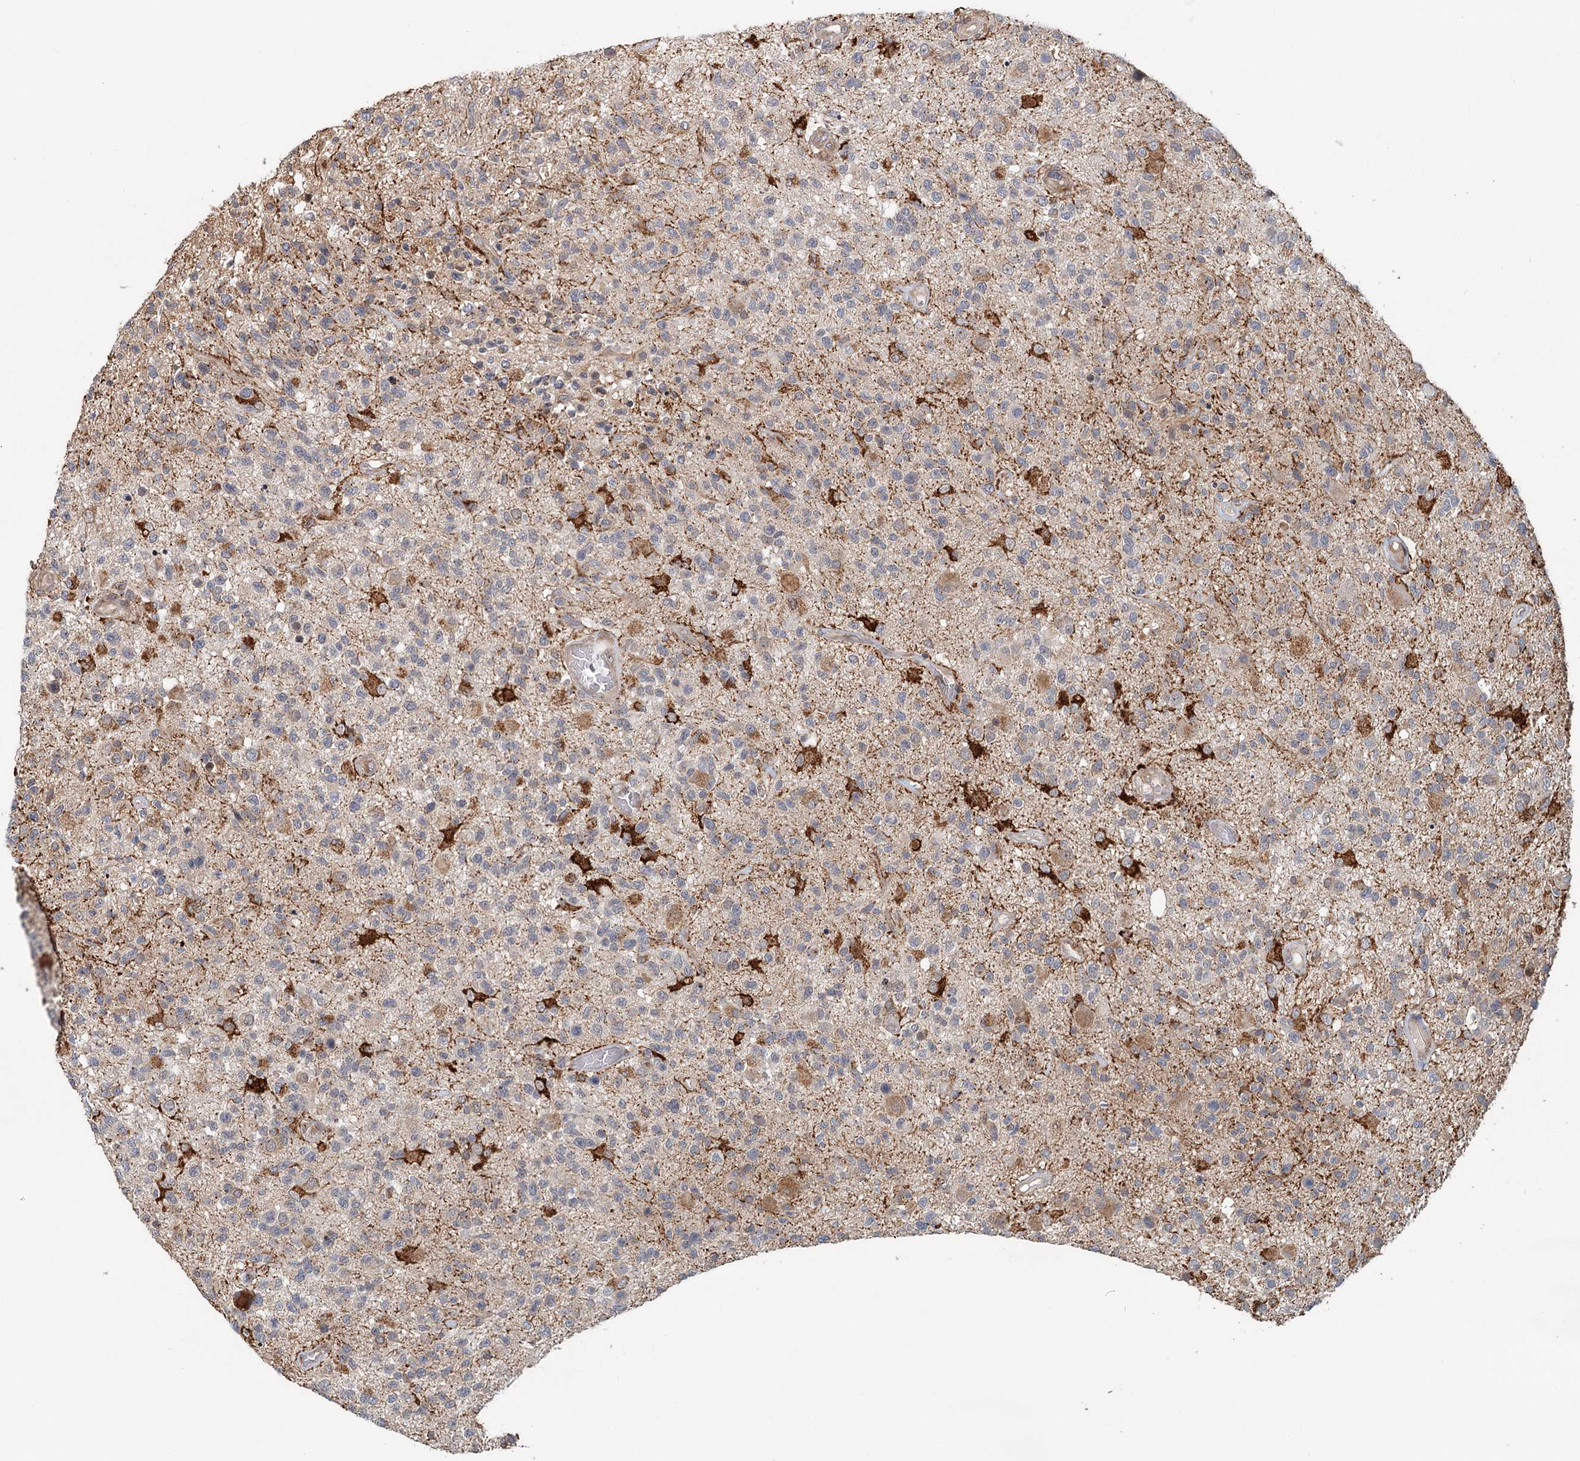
{"staining": {"intensity": "strong", "quantity": "<25%", "location": "cytoplasmic/membranous"}, "tissue": "glioma", "cell_type": "Tumor cells", "image_type": "cancer", "snomed": [{"axis": "morphology", "description": "Glioma, malignant, High grade"}, {"axis": "morphology", "description": "Glioblastoma, NOS"}, {"axis": "topography", "description": "Brain"}], "caption": "Strong cytoplasmic/membranous expression is seen in about <25% of tumor cells in glioma.", "gene": "RNF111", "patient": {"sex": "male", "age": 60}}